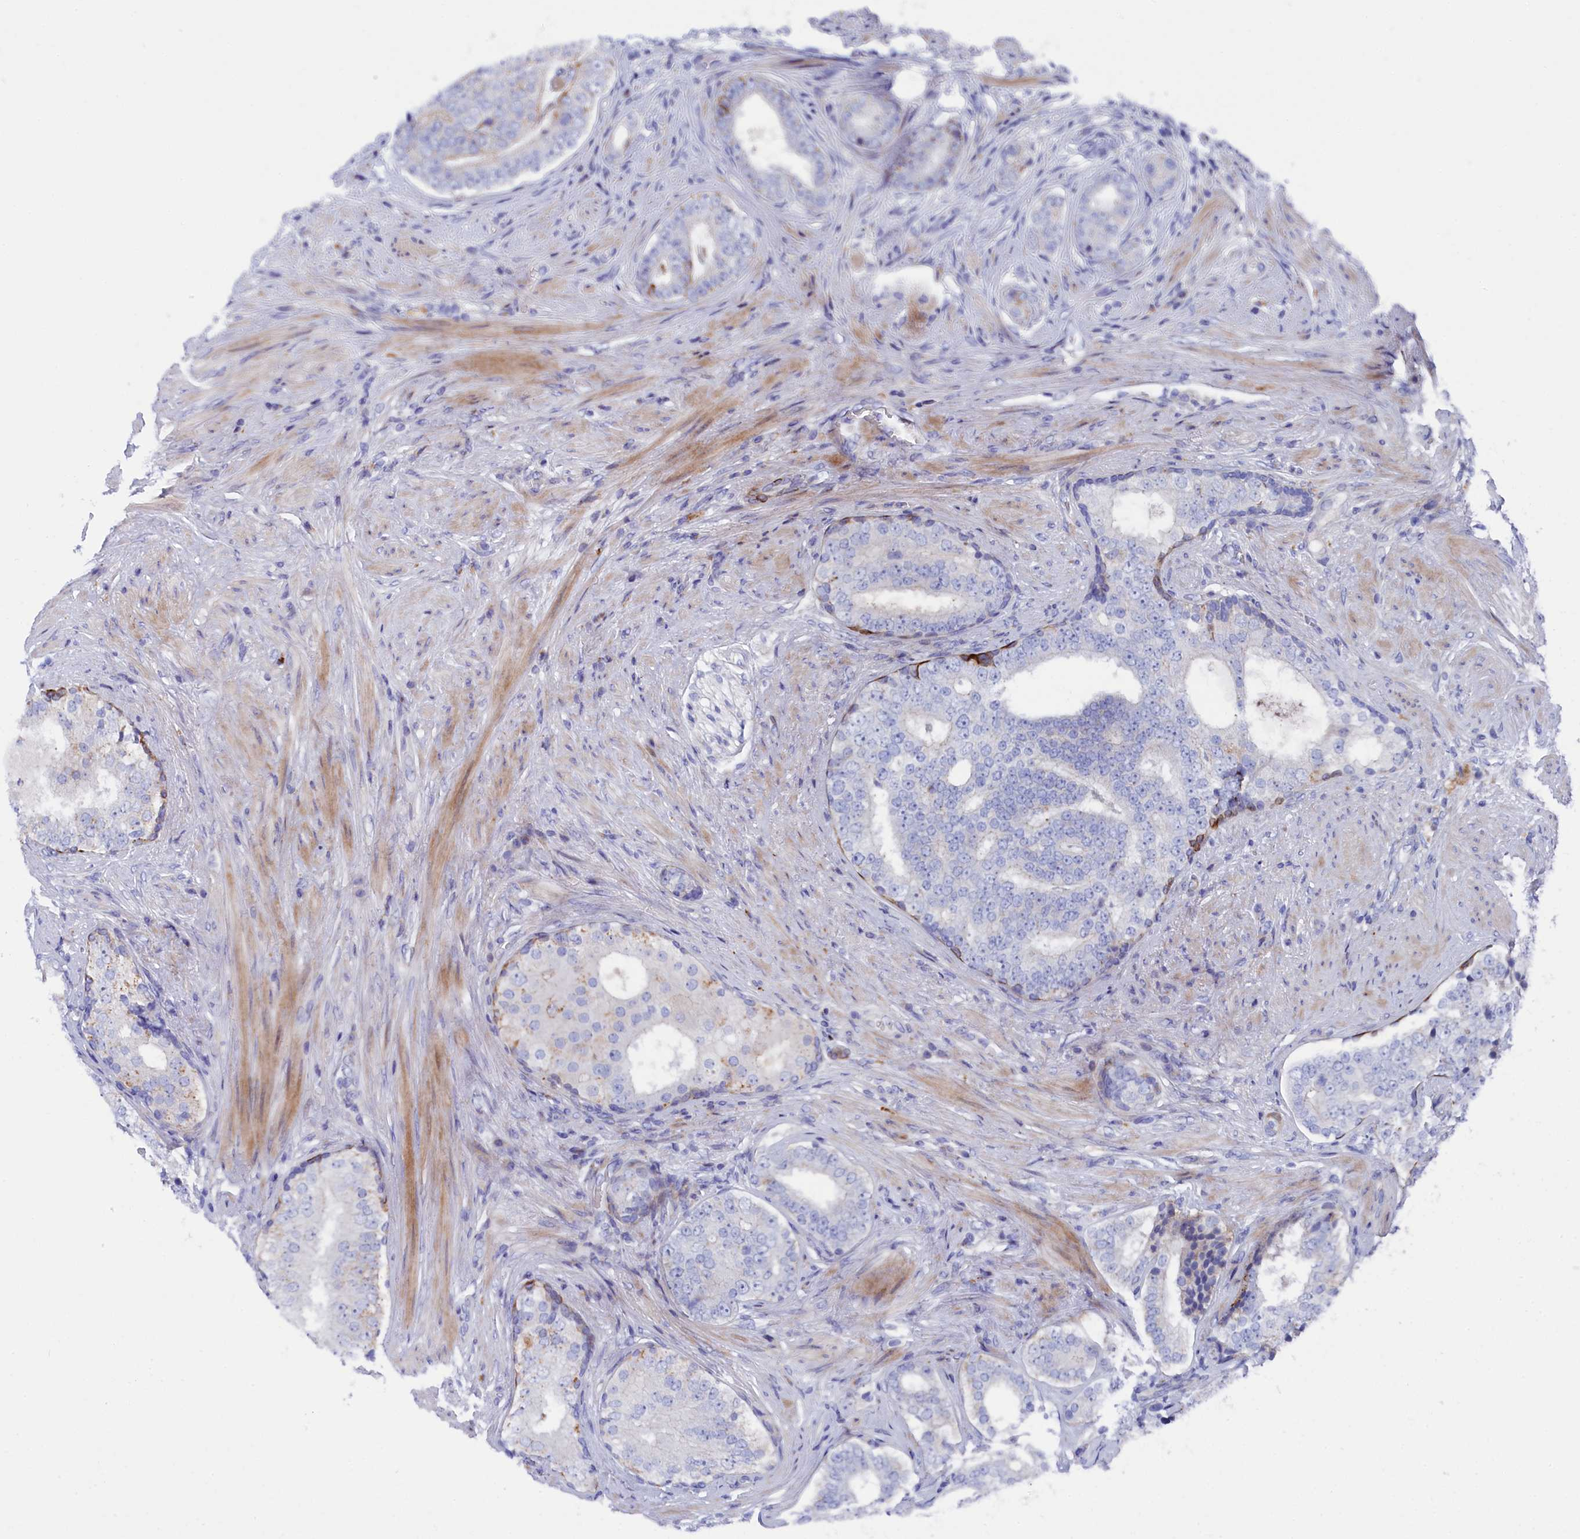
{"staining": {"intensity": "negative", "quantity": "none", "location": "none"}, "tissue": "prostate cancer", "cell_type": "Tumor cells", "image_type": "cancer", "snomed": [{"axis": "morphology", "description": "Adenocarcinoma, High grade"}, {"axis": "topography", "description": "Prostate"}], "caption": "IHC of human prostate cancer reveals no expression in tumor cells.", "gene": "NUDT7", "patient": {"sex": "male", "age": 56}}